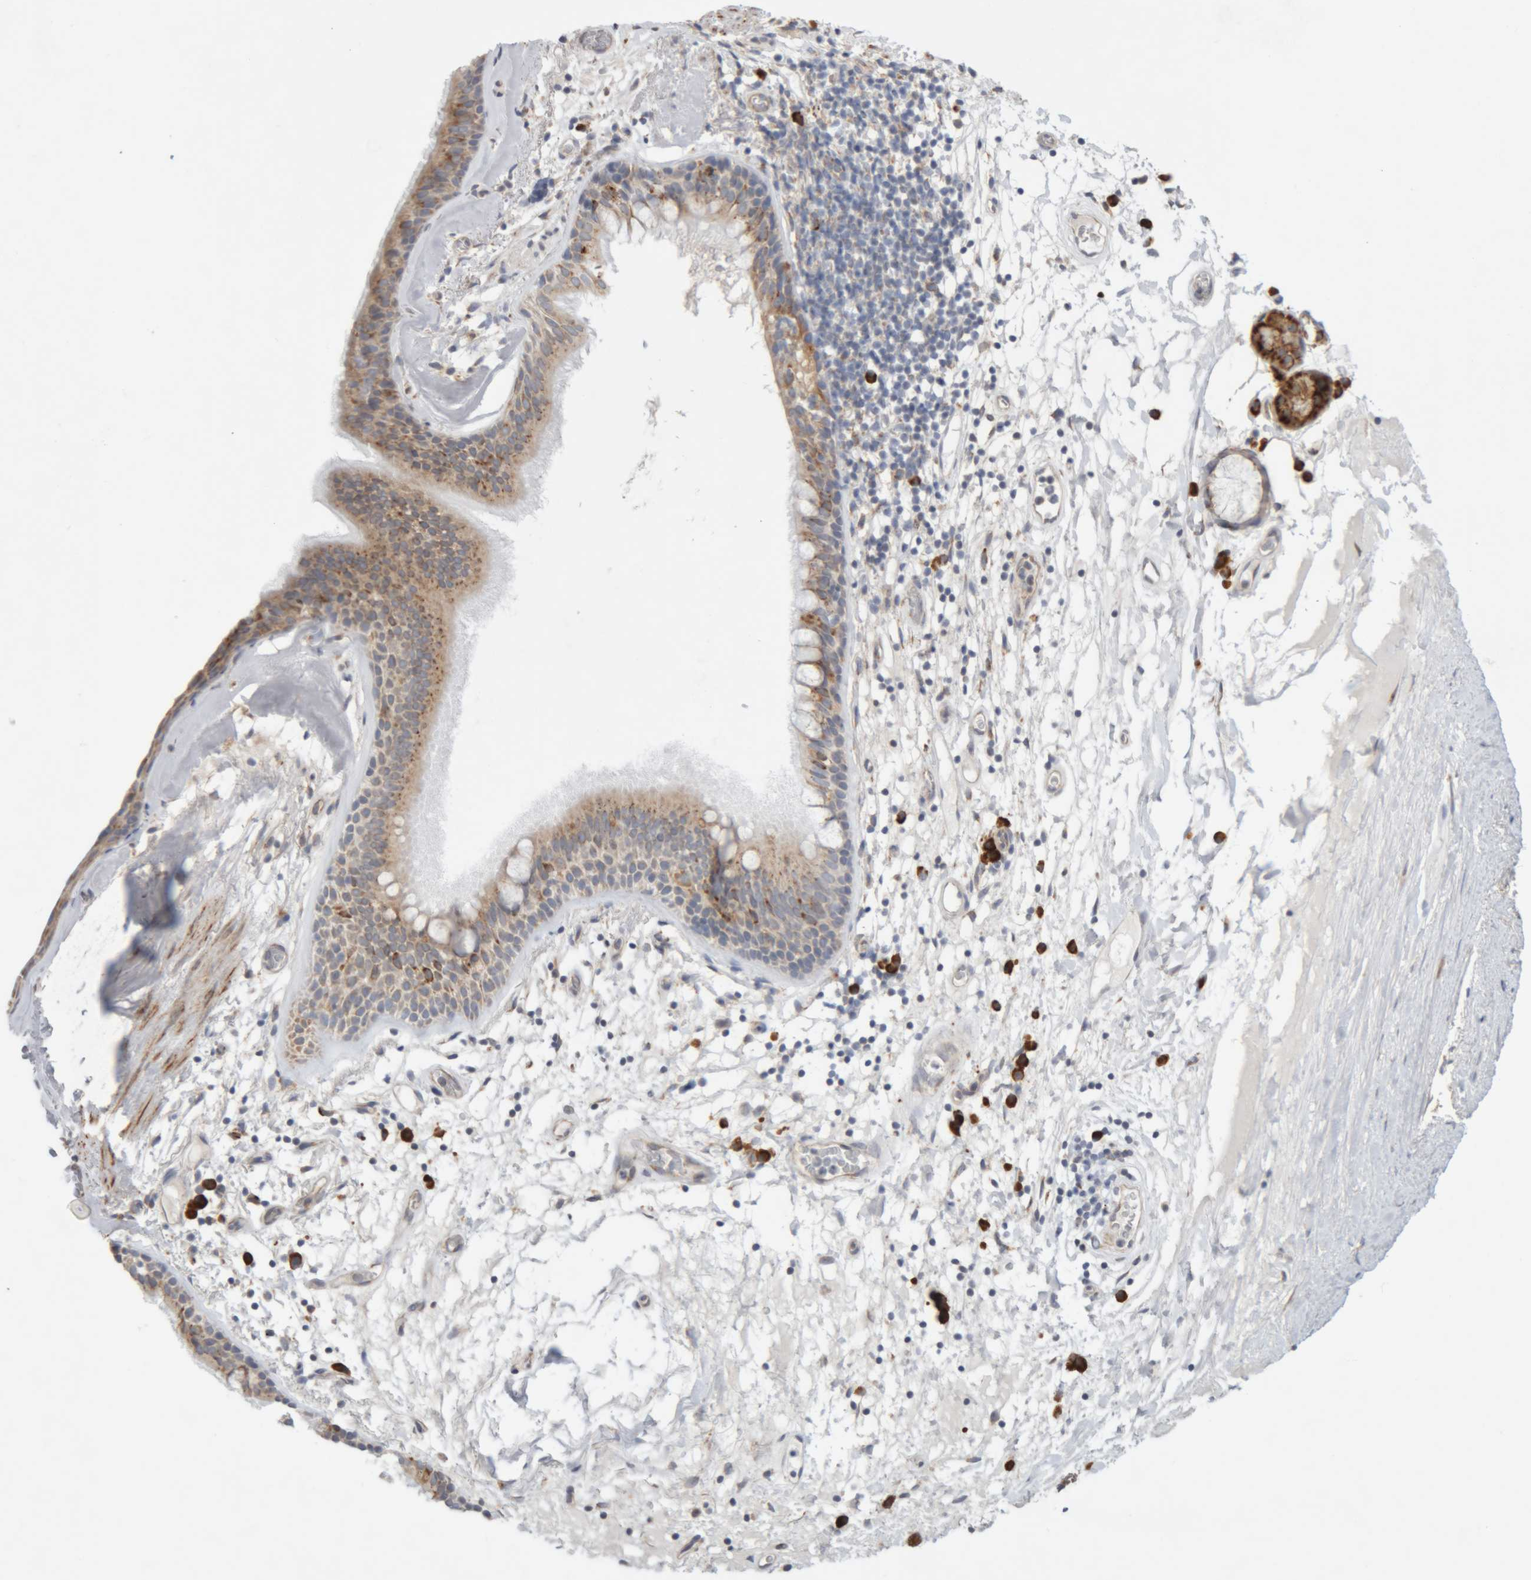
{"staining": {"intensity": "moderate", "quantity": ">75%", "location": "cytoplasmic/membranous"}, "tissue": "bronchus", "cell_type": "Respiratory epithelial cells", "image_type": "normal", "snomed": [{"axis": "morphology", "description": "Normal tissue, NOS"}, {"axis": "topography", "description": "Cartilage tissue"}], "caption": "An image of human bronchus stained for a protein exhibits moderate cytoplasmic/membranous brown staining in respiratory epithelial cells. Nuclei are stained in blue.", "gene": "RPN2", "patient": {"sex": "female", "age": 63}}